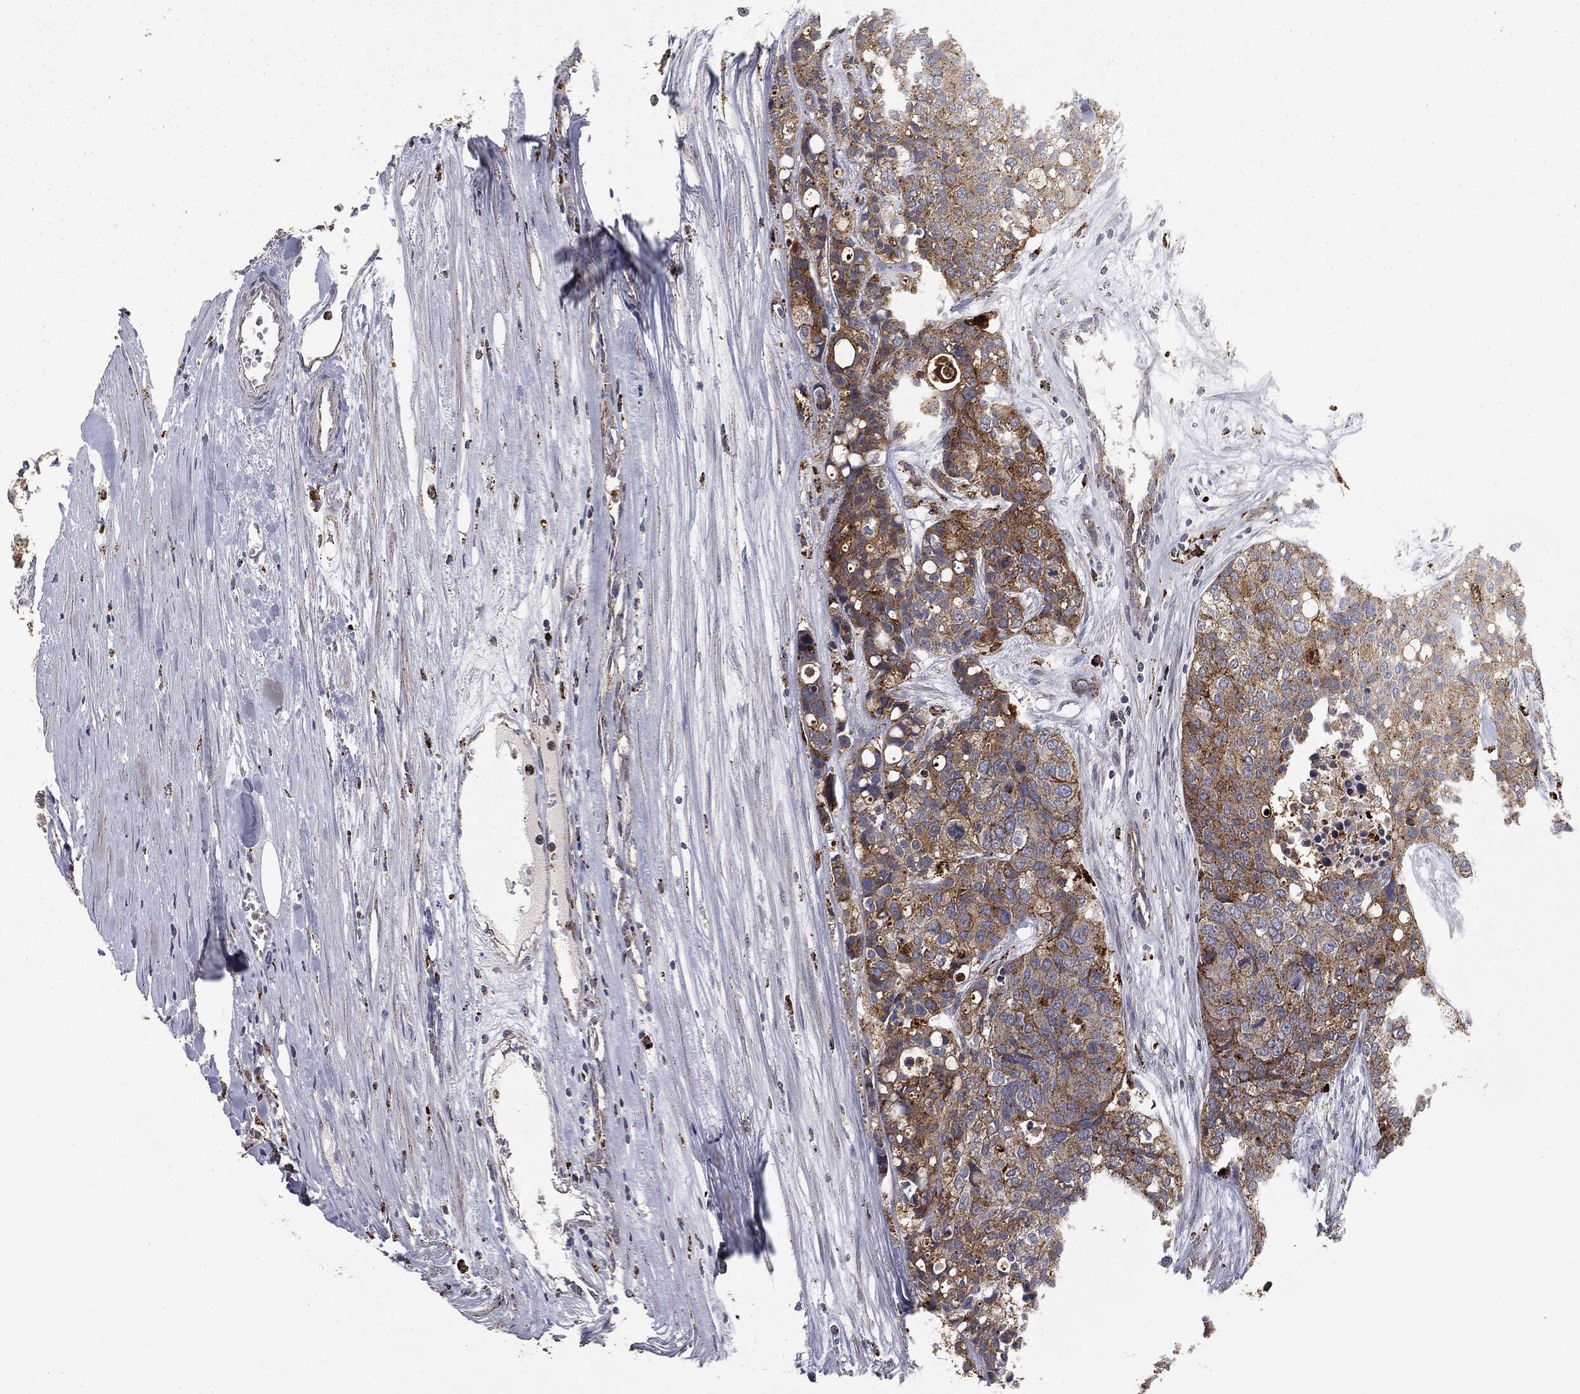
{"staining": {"intensity": "strong", "quantity": "<25%", "location": "cytoplasmic/membranous"}, "tissue": "carcinoid", "cell_type": "Tumor cells", "image_type": "cancer", "snomed": [{"axis": "morphology", "description": "Carcinoid, malignant, NOS"}, {"axis": "topography", "description": "Colon"}], "caption": "Tumor cells exhibit medium levels of strong cytoplasmic/membranous expression in approximately <25% of cells in human carcinoid (malignant).", "gene": "CTSA", "patient": {"sex": "male", "age": 81}}